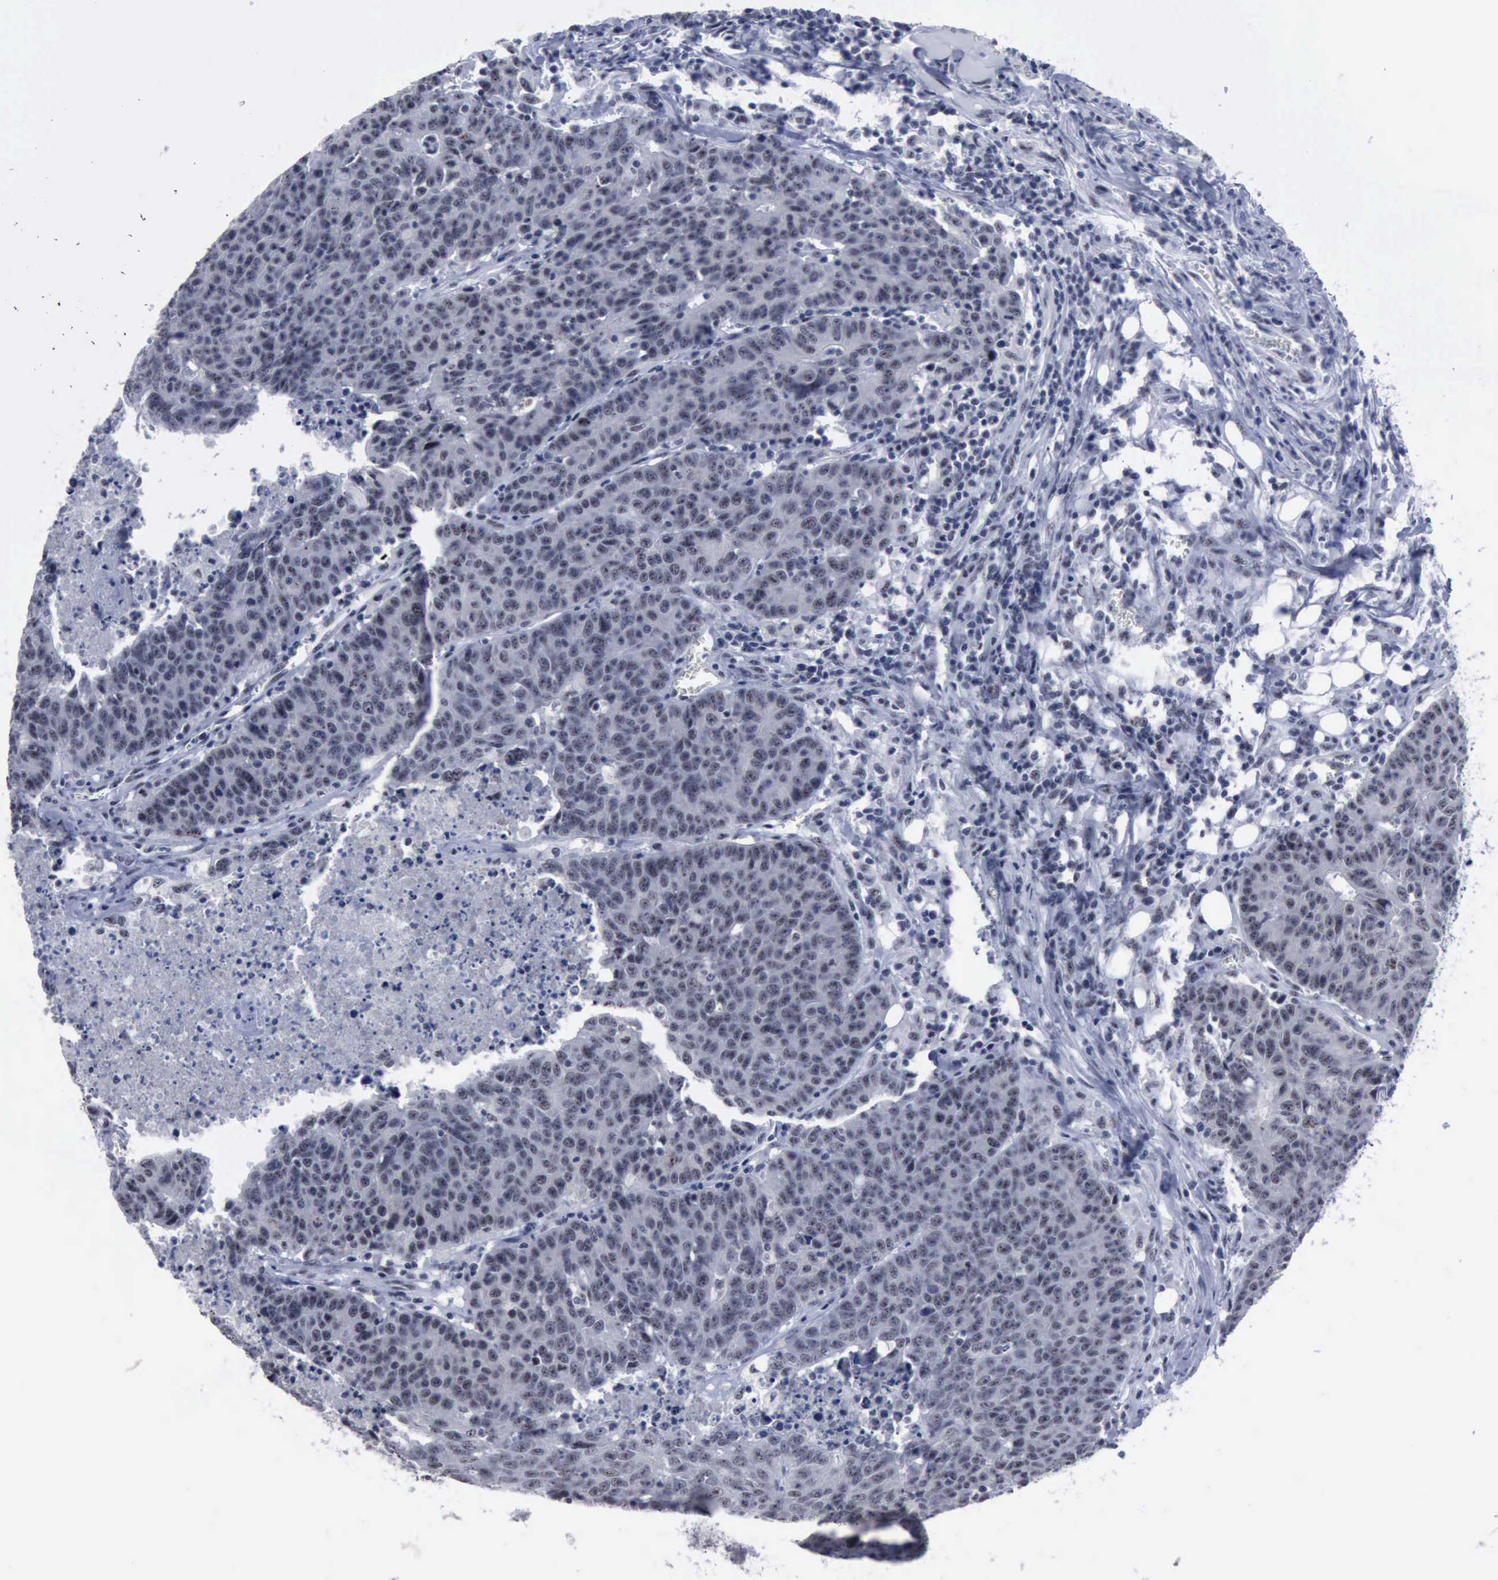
{"staining": {"intensity": "negative", "quantity": "none", "location": "none"}, "tissue": "colorectal cancer", "cell_type": "Tumor cells", "image_type": "cancer", "snomed": [{"axis": "morphology", "description": "Adenocarcinoma, NOS"}, {"axis": "topography", "description": "Colon"}], "caption": "This is a histopathology image of immunohistochemistry staining of colorectal cancer (adenocarcinoma), which shows no positivity in tumor cells.", "gene": "BRD1", "patient": {"sex": "female", "age": 53}}